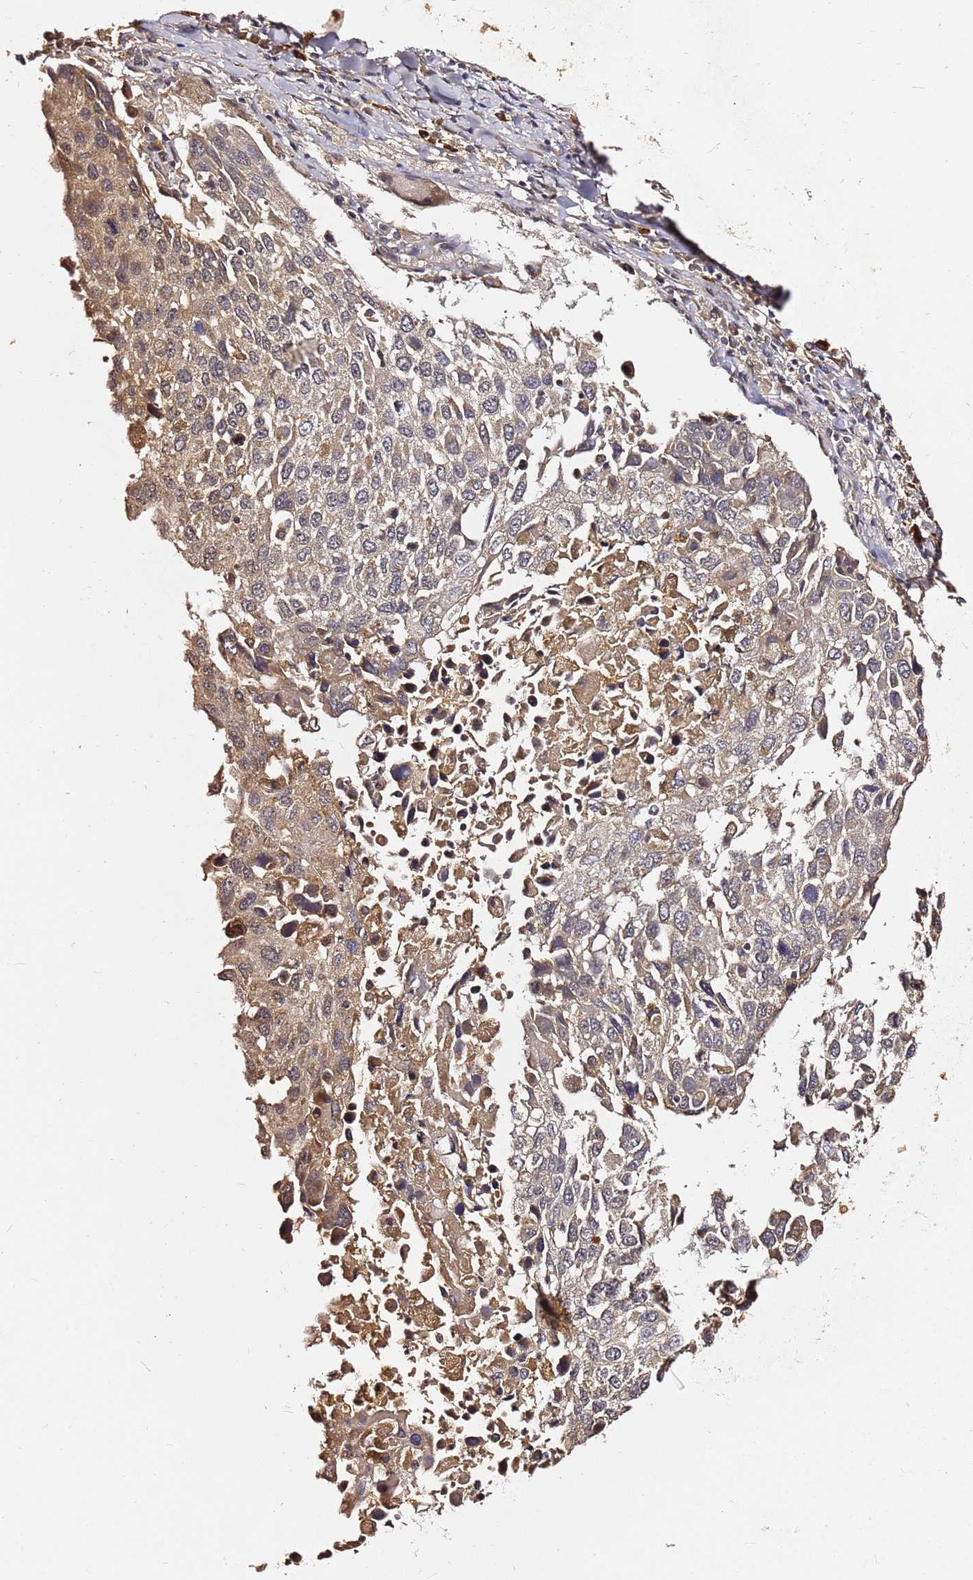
{"staining": {"intensity": "moderate", "quantity": "<25%", "location": "cytoplasmic/membranous"}, "tissue": "lung cancer", "cell_type": "Tumor cells", "image_type": "cancer", "snomed": [{"axis": "morphology", "description": "Squamous cell carcinoma, NOS"}, {"axis": "topography", "description": "Lung"}], "caption": "About <25% of tumor cells in lung cancer (squamous cell carcinoma) exhibit moderate cytoplasmic/membranous protein positivity as visualized by brown immunohistochemical staining.", "gene": "C6orf136", "patient": {"sex": "male", "age": 65}}